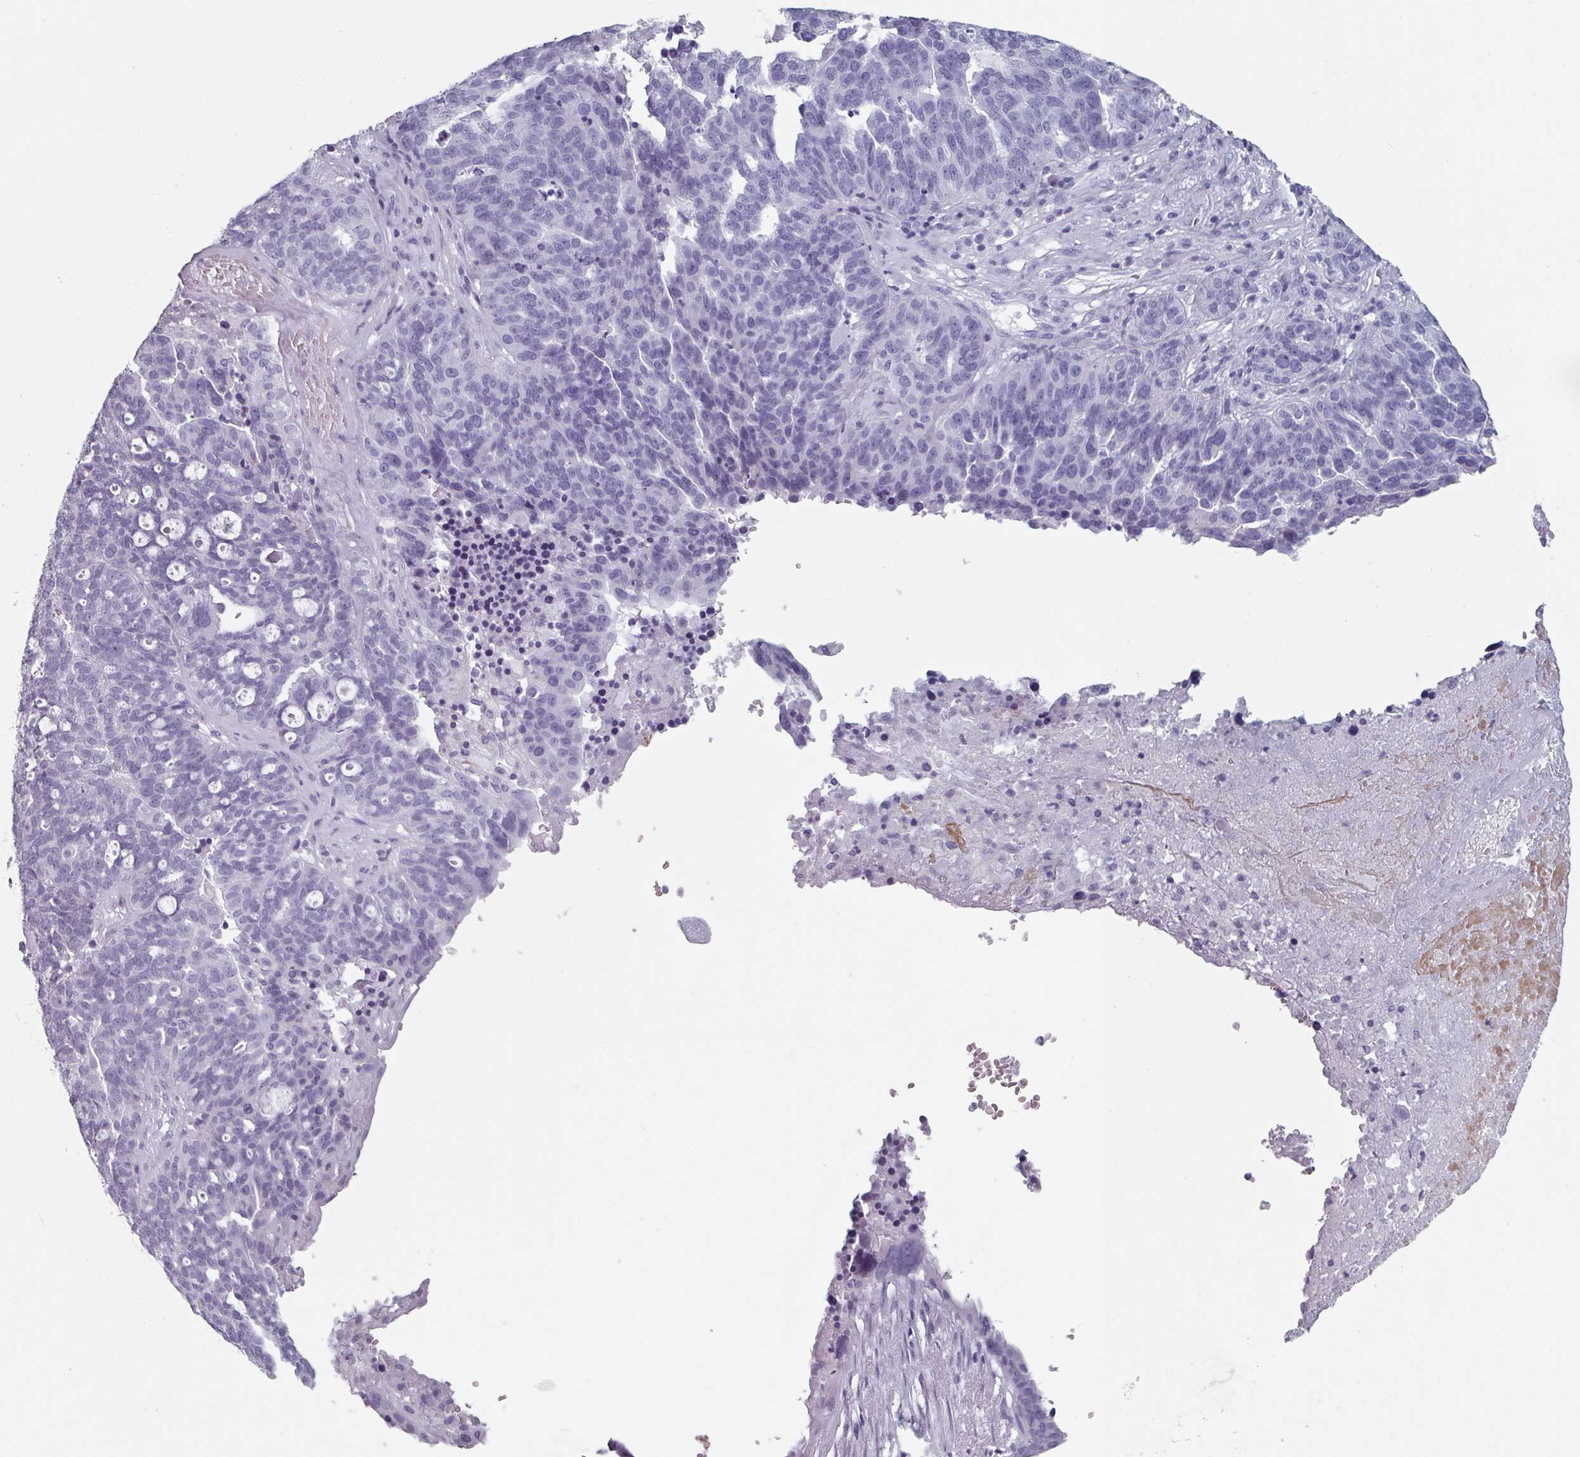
{"staining": {"intensity": "negative", "quantity": "none", "location": "none"}, "tissue": "ovarian cancer", "cell_type": "Tumor cells", "image_type": "cancer", "snomed": [{"axis": "morphology", "description": "Cystadenocarcinoma, serous, NOS"}, {"axis": "topography", "description": "Ovary"}], "caption": "The IHC histopathology image has no significant positivity in tumor cells of ovarian cancer (serous cystadenocarcinoma) tissue.", "gene": "SLC35G2", "patient": {"sex": "female", "age": 59}}